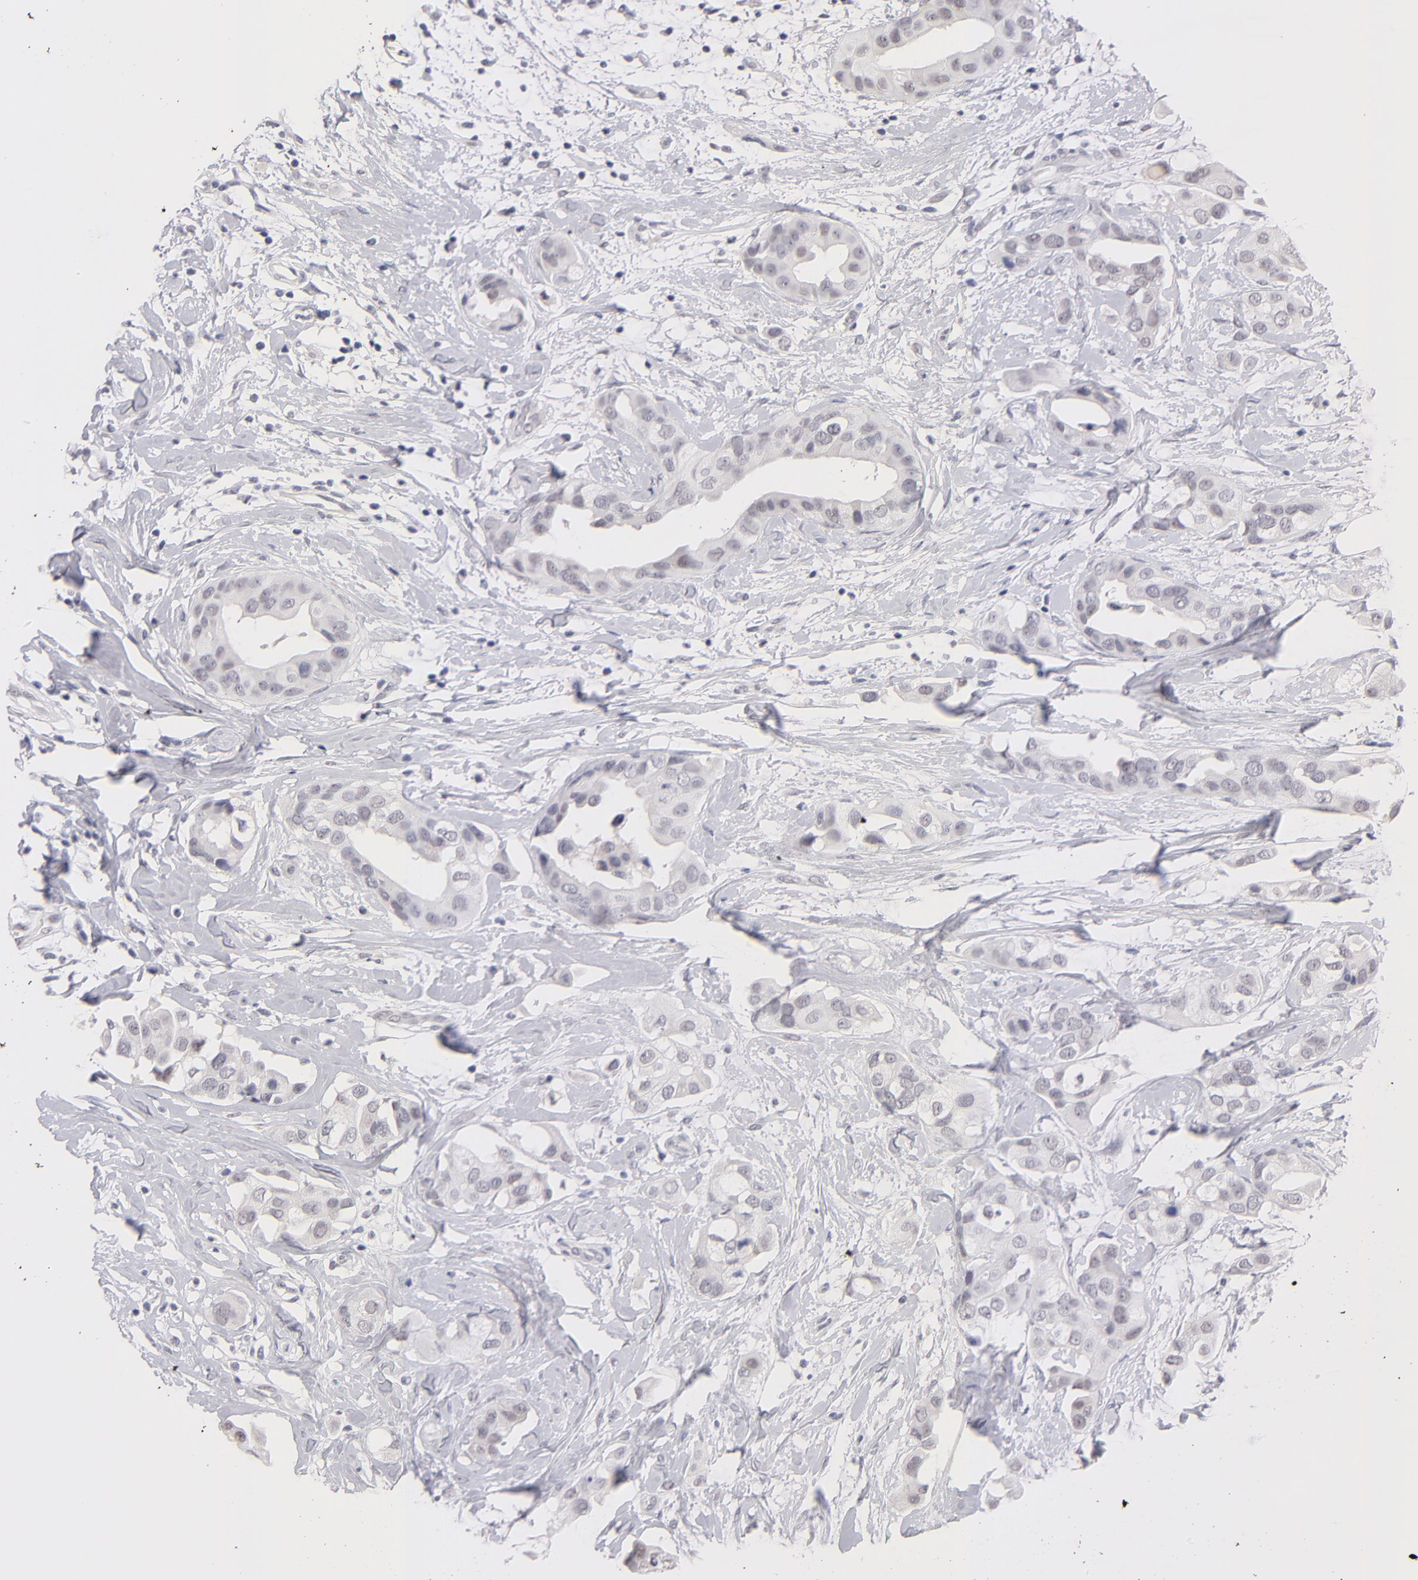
{"staining": {"intensity": "weak", "quantity": "<25%", "location": "nuclear"}, "tissue": "breast cancer", "cell_type": "Tumor cells", "image_type": "cancer", "snomed": [{"axis": "morphology", "description": "Duct carcinoma"}, {"axis": "topography", "description": "Breast"}], "caption": "High magnification brightfield microscopy of breast cancer stained with DAB (brown) and counterstained with hematoxylin (blue): tumor cells show no significant positivity.", "gene": "TEX11", "patient": {"sex": "female", "age": 40}}